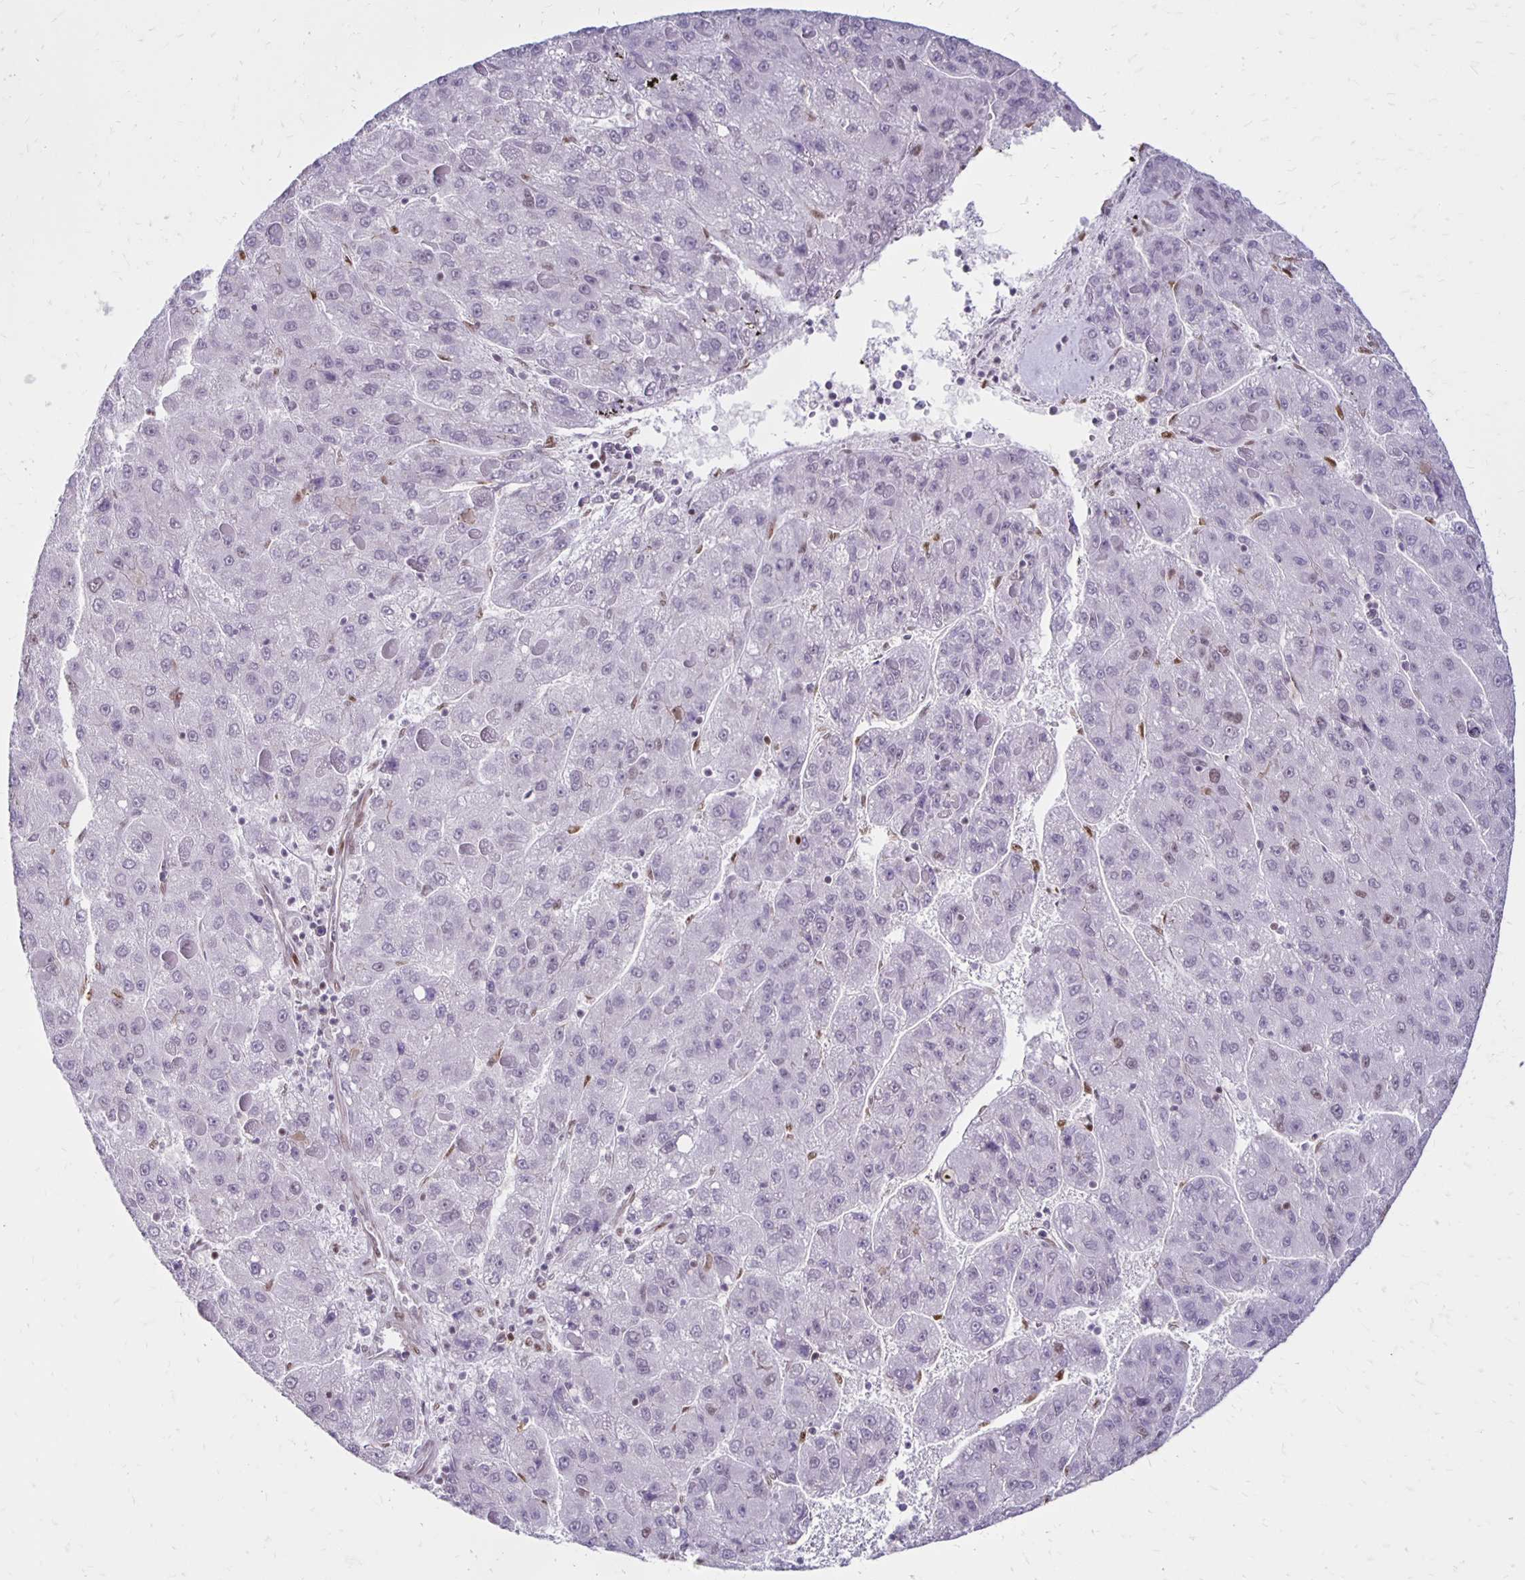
{"staining": {"intensity": "negative", "quantity": "none", "location": "none"}, "tissue": "liver cancer", "cell_type": "Tumor cells", "image_type": "cancer", "snomed": [{"axis": "morphology", "description": "Carcinoma, Hepatocellular, NOS"}, {"axis": "topography", "description": "Liver"}], "caption": "An image of human liver cancer is negative for staining in tumor cells.", "gene": "DDB2", "patient": {"sex": "female", "age": 82}}